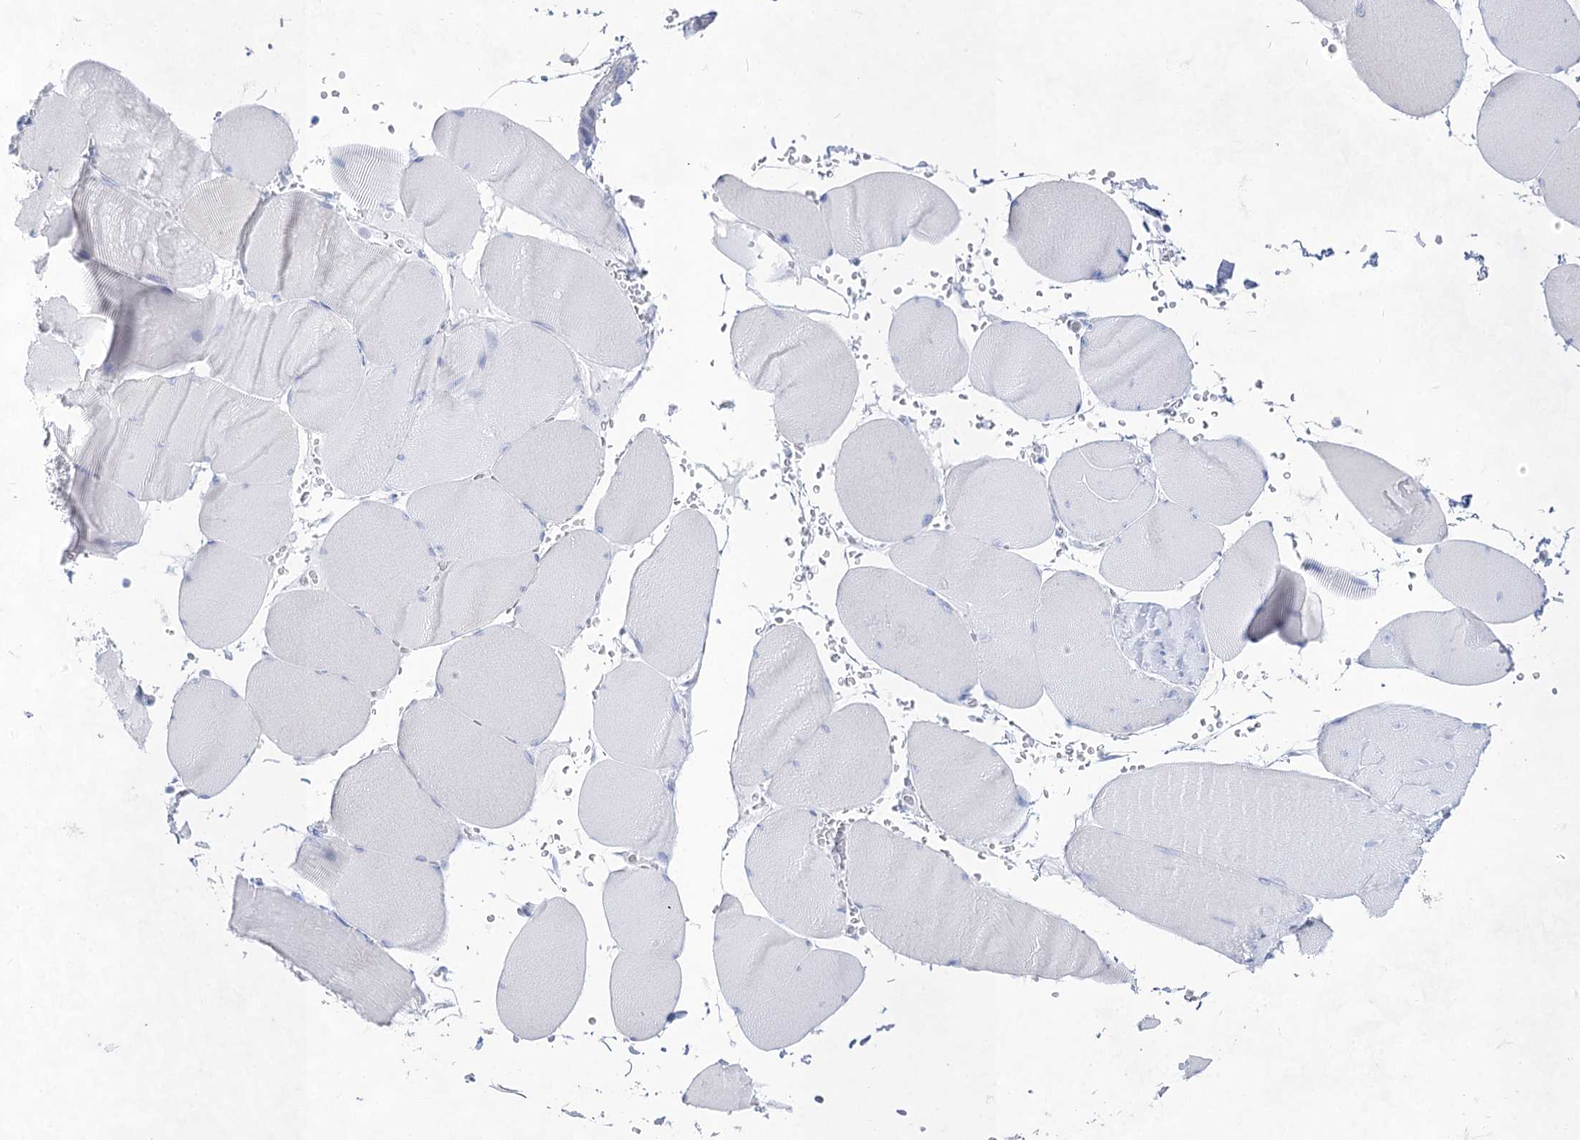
{"staining": {"intensity": "negative", "quantity": "none", "location": "none"}, "tissue": "skeletal muscle", "cell_type": "Myocytes", "image_type": "normal", "snomed": [{"axis": "morphology", "description": "Normal tissue, NOS"}, {"axis": "topography", "description": "Skeletal muscle"}, {"axis": "topography", "description": "Head-Neck"}], "caption": "DAB immunohistochemical staining of normal skeletal muscle demonstrates no significant positivity in myocytes.", "gene": "ACRV1", "patient": {"sex": "male", "age": 66}}